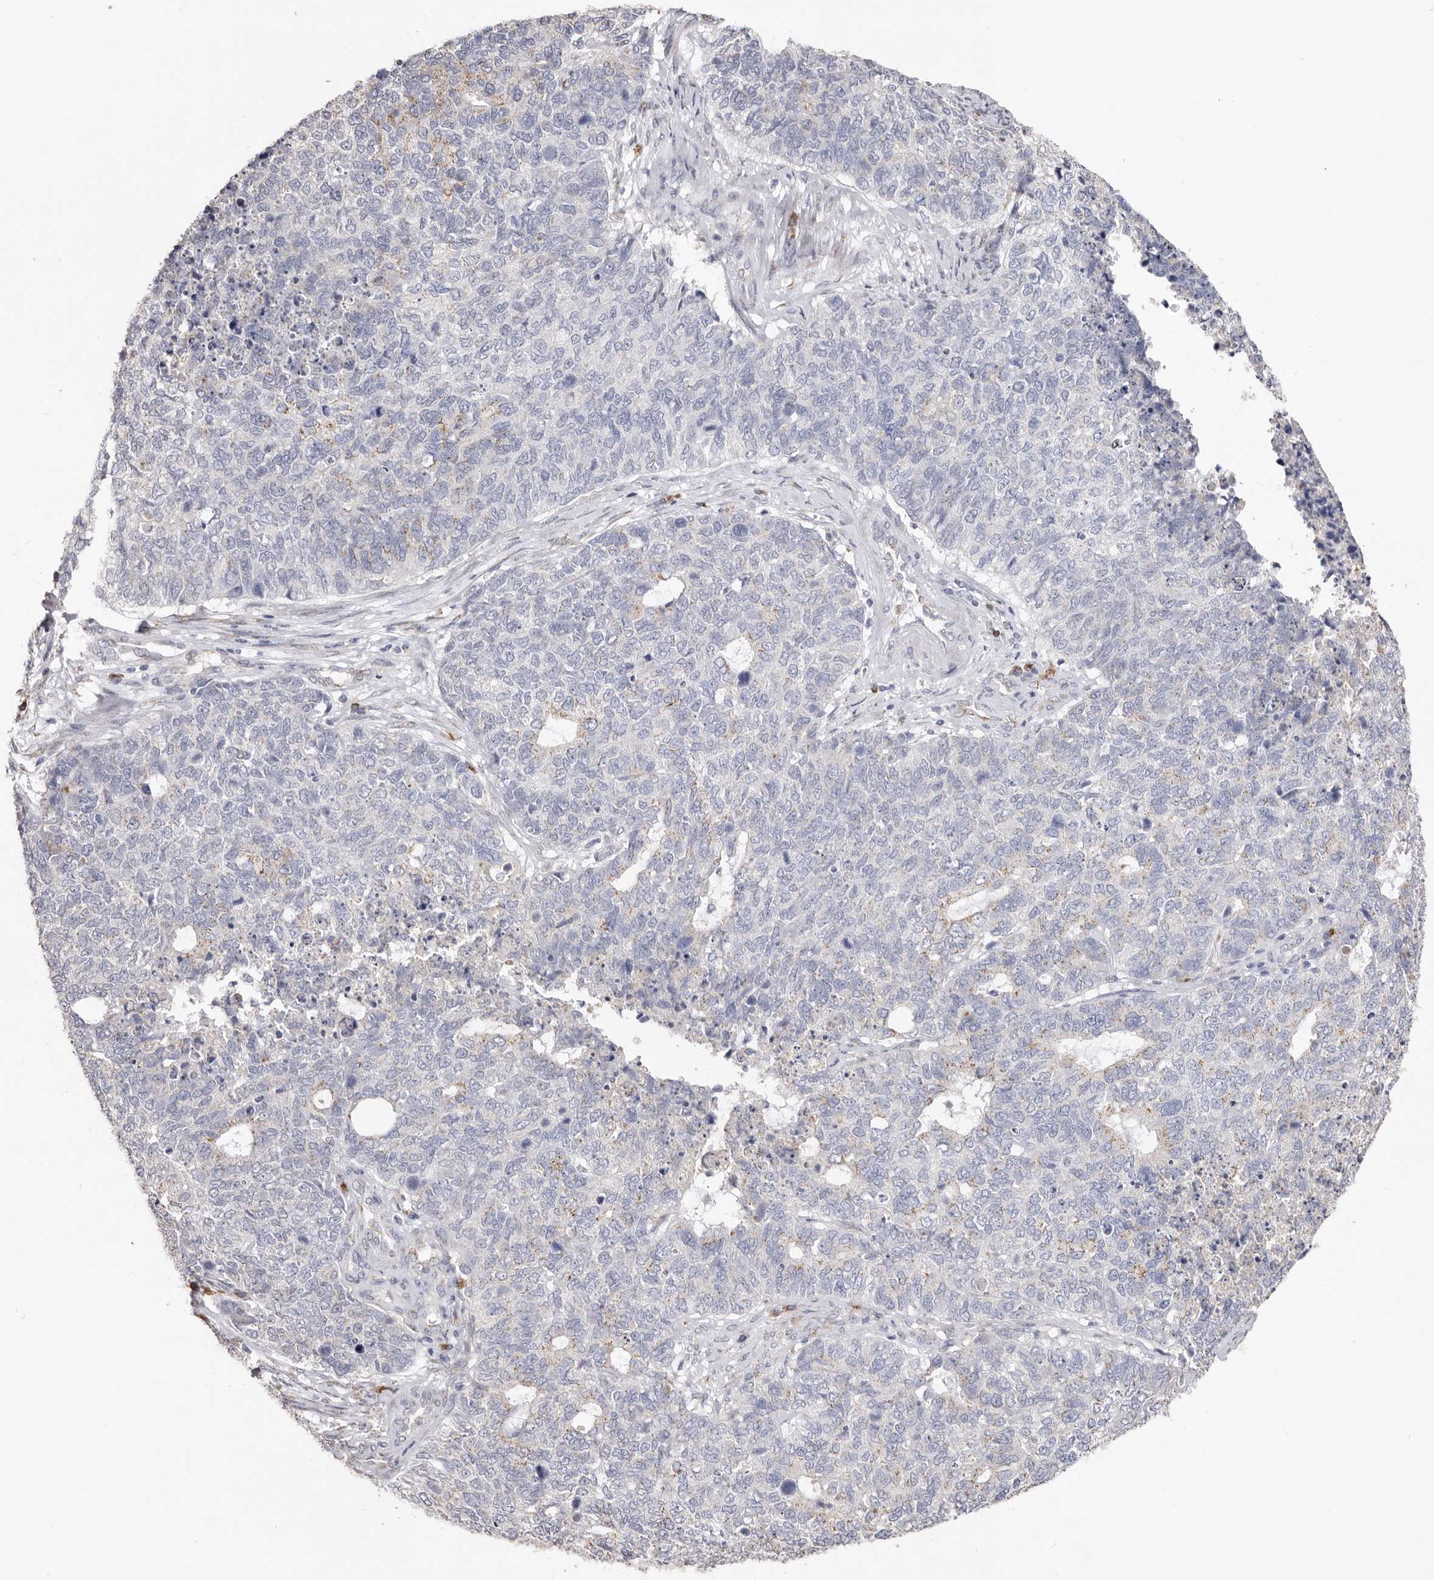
{"staining": {"intensity": "weak", "quantity": "<25%", "location": "cytoplasmic/membranous"}, "tissue": "cervical cancer", "cell_type": "Tumor cells", "image_type": "cancer", "snomed": [{"axis": "morphology", "description": "Squamous cell carcinoma, NOS"}, {"axis": "topography", "description": "Cervix"}], "caption": "IHC of cervical cancer (squamous cell carcinoma) exhibits no staining in tumor cells.", "gene": "LGALS7B", "patient": {"sex": "female", "age": 63}}